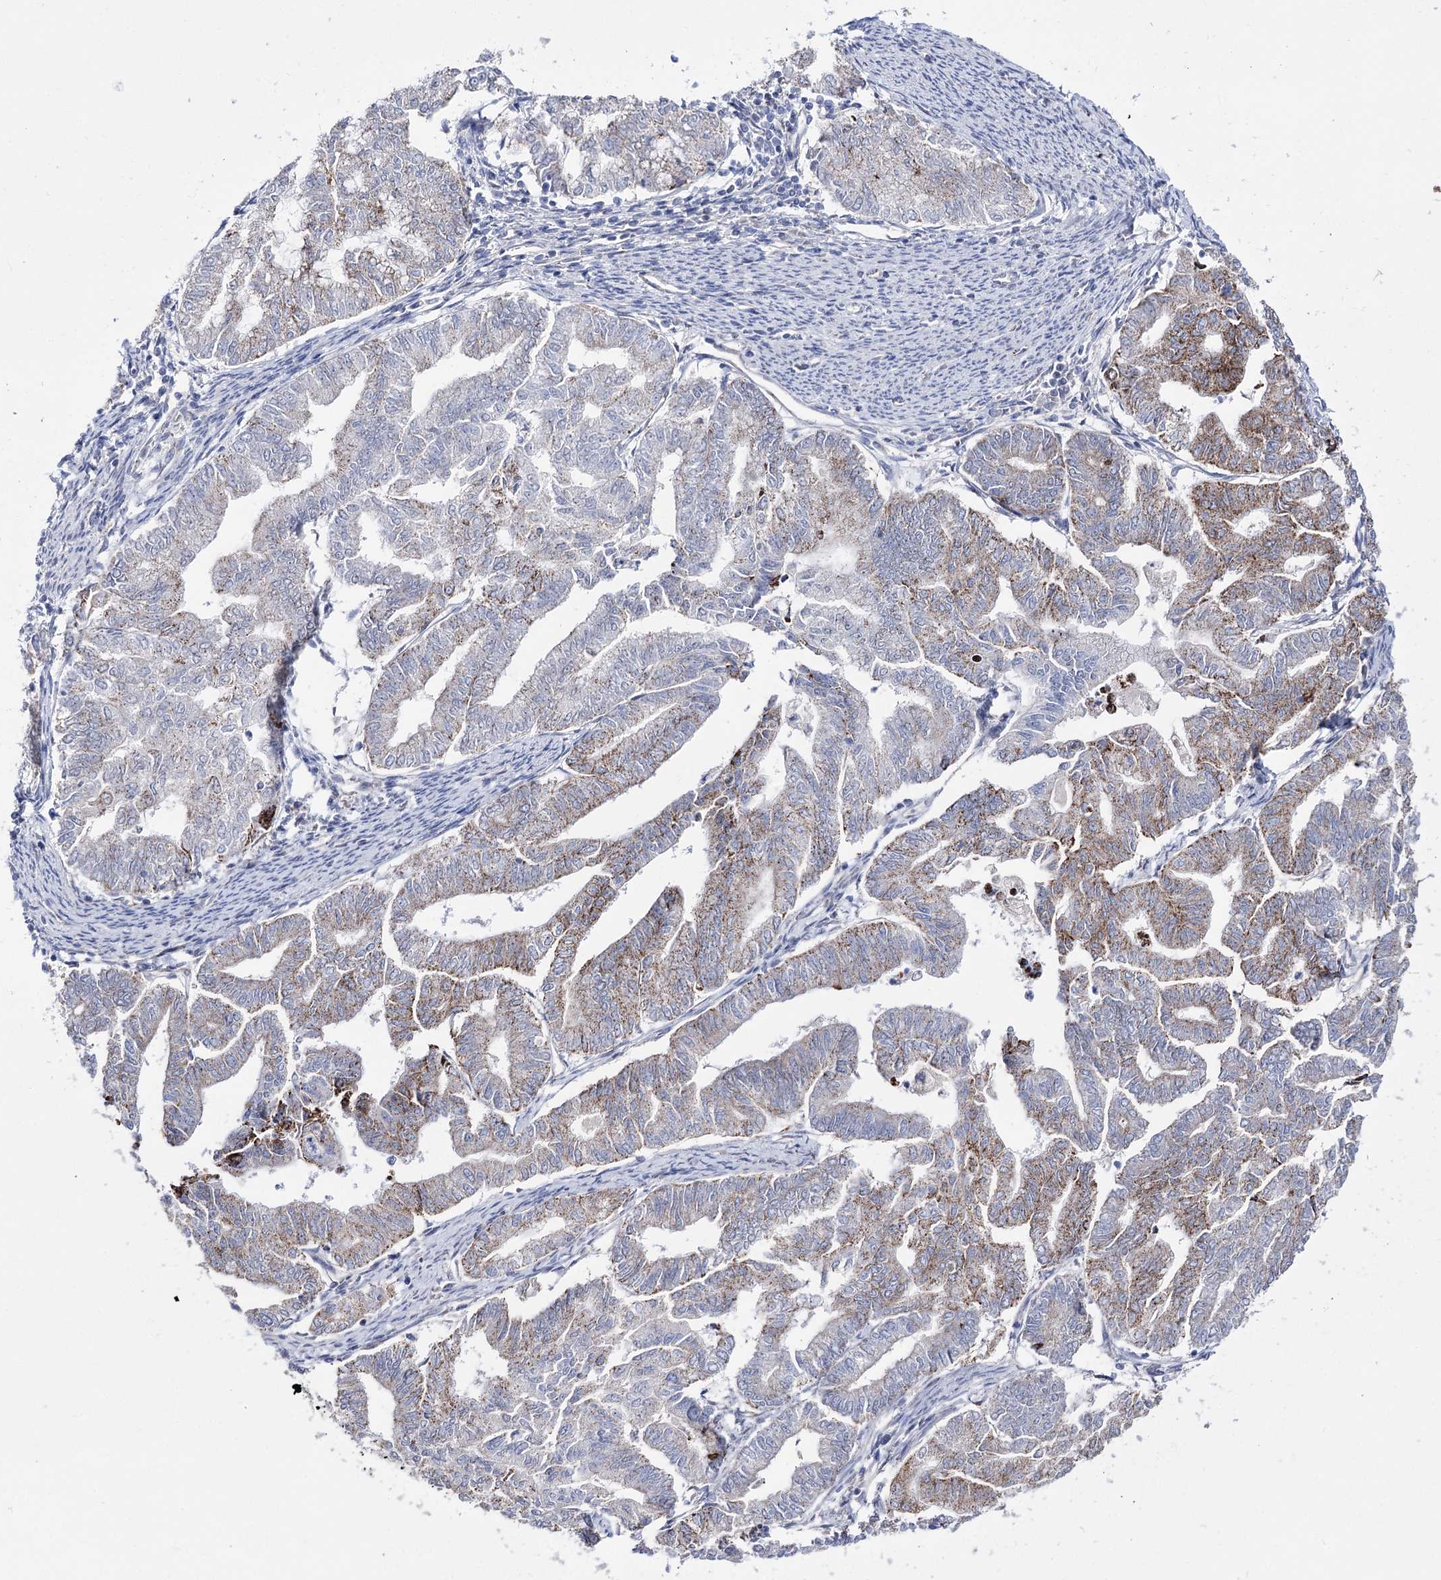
{"staining": {"intensity": "moderate", "quantity": "<25%", "location": "cytoplasmic/membranous"}, "tissue": "endometrial cancer", "cell_type": "Tumor cells", "image_type": "cancer", "snomed": [{"axis": "morphology", "description": "Adenocarcinoma, NOS"}, {"axis": "topography", "description": "Endometrium"}], "caption": "Endometrial adenocarcinoma stained with immunohistochemistry shows moderate cytoplasmic/membranous positivity in about <25% of tumor cells.", "gene": "OSBPL5", "patient": {"sex": "female", "age": 79}}